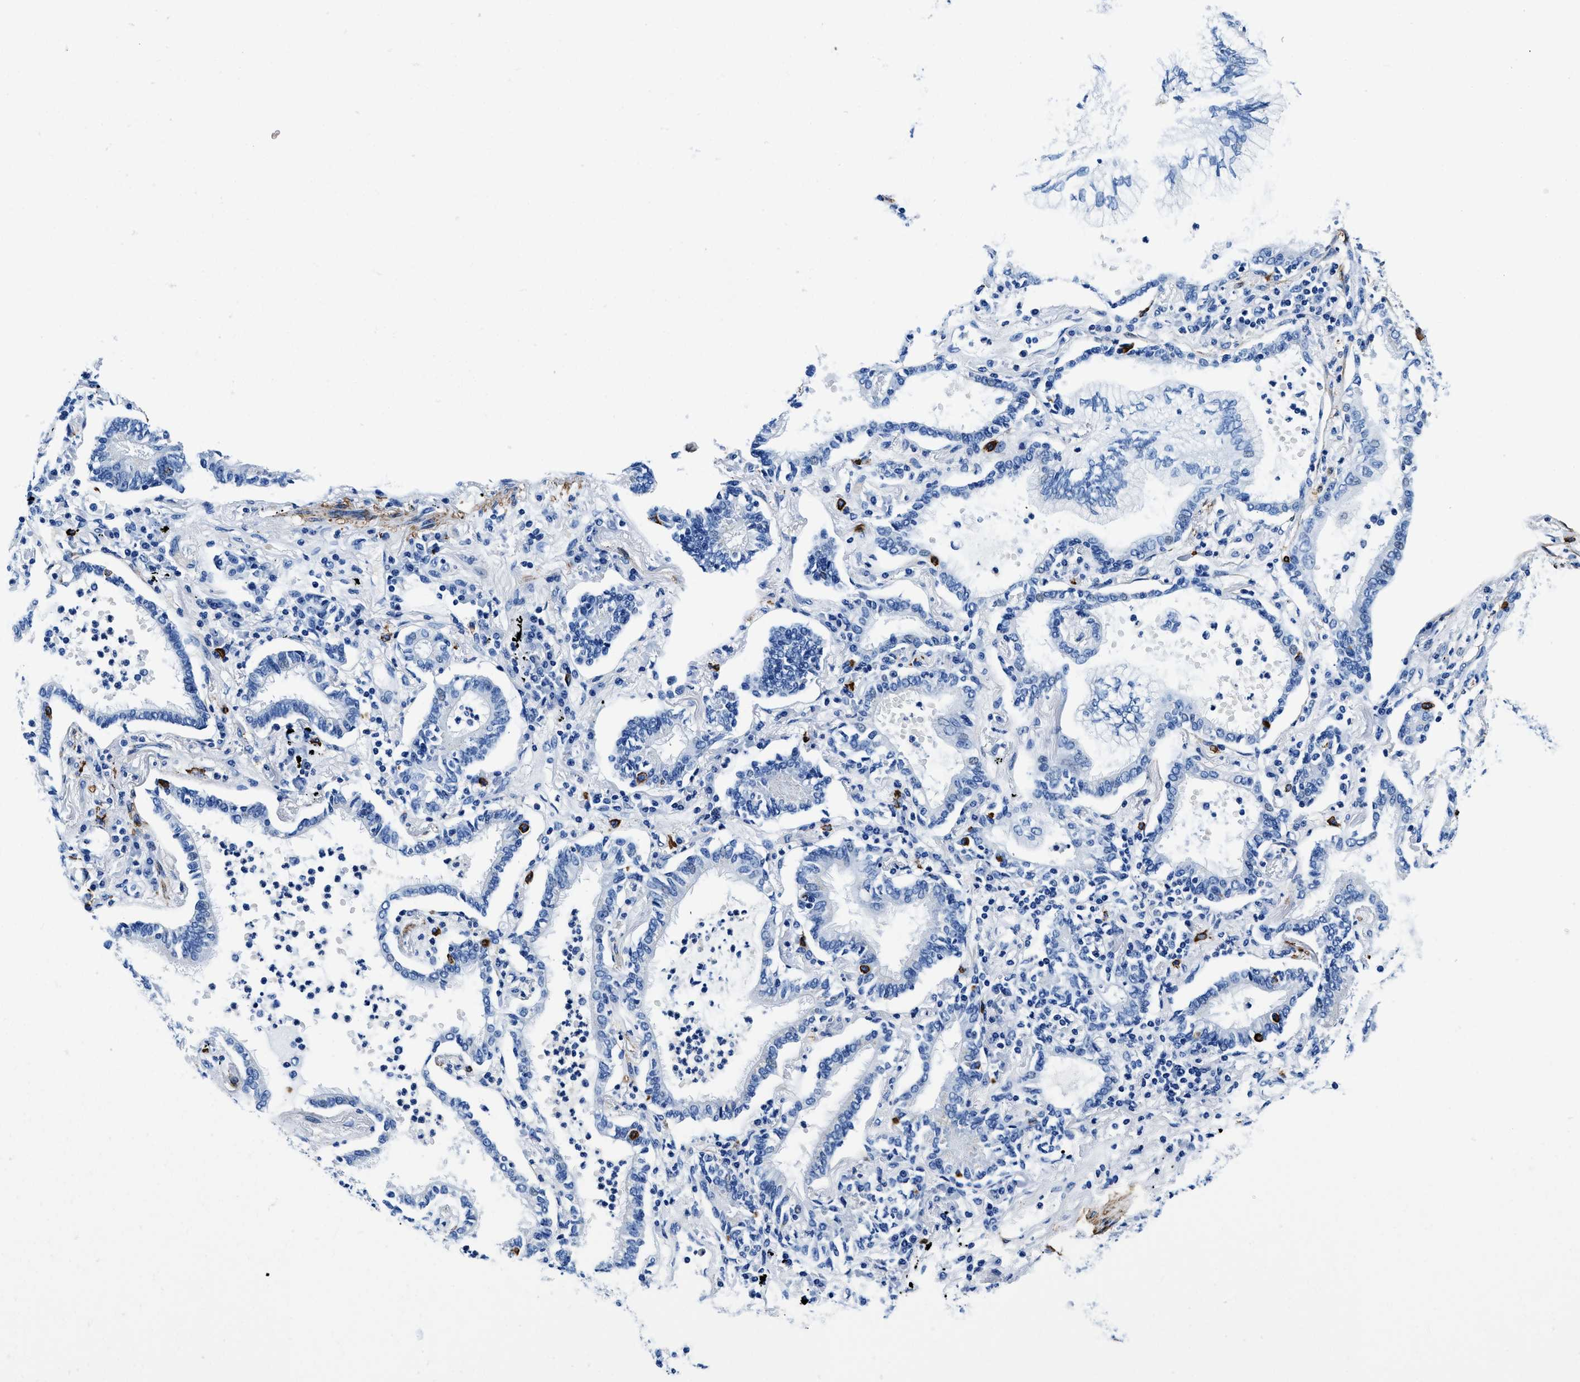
{"staining": {"intensity": "negative", "quantity": "none", "location": "none"}, "tissue": "lung cancer", "cell_type": "Tumor cells", "image_type": "cancer", "snomed": [{"axis": "morphology", "description": "Normal tissue, NOS"}, {"axis": "morphology", "description": "Adenocarcinoma, NOS"}, {"axis": "topography", "description": "Bronchus"}, {"axis": "topography", "description": "Lung"}], "caption": "Immunohistochemistry (IHC) image of neoplastic tissue: human lung cancer (adenocarcinoma) stained with DAB shows no significant protein positivity in tumor cells. Nuclei are stained in blue.", "gene": "TEX261", "patient": {"sex": "female", "age": 70}}